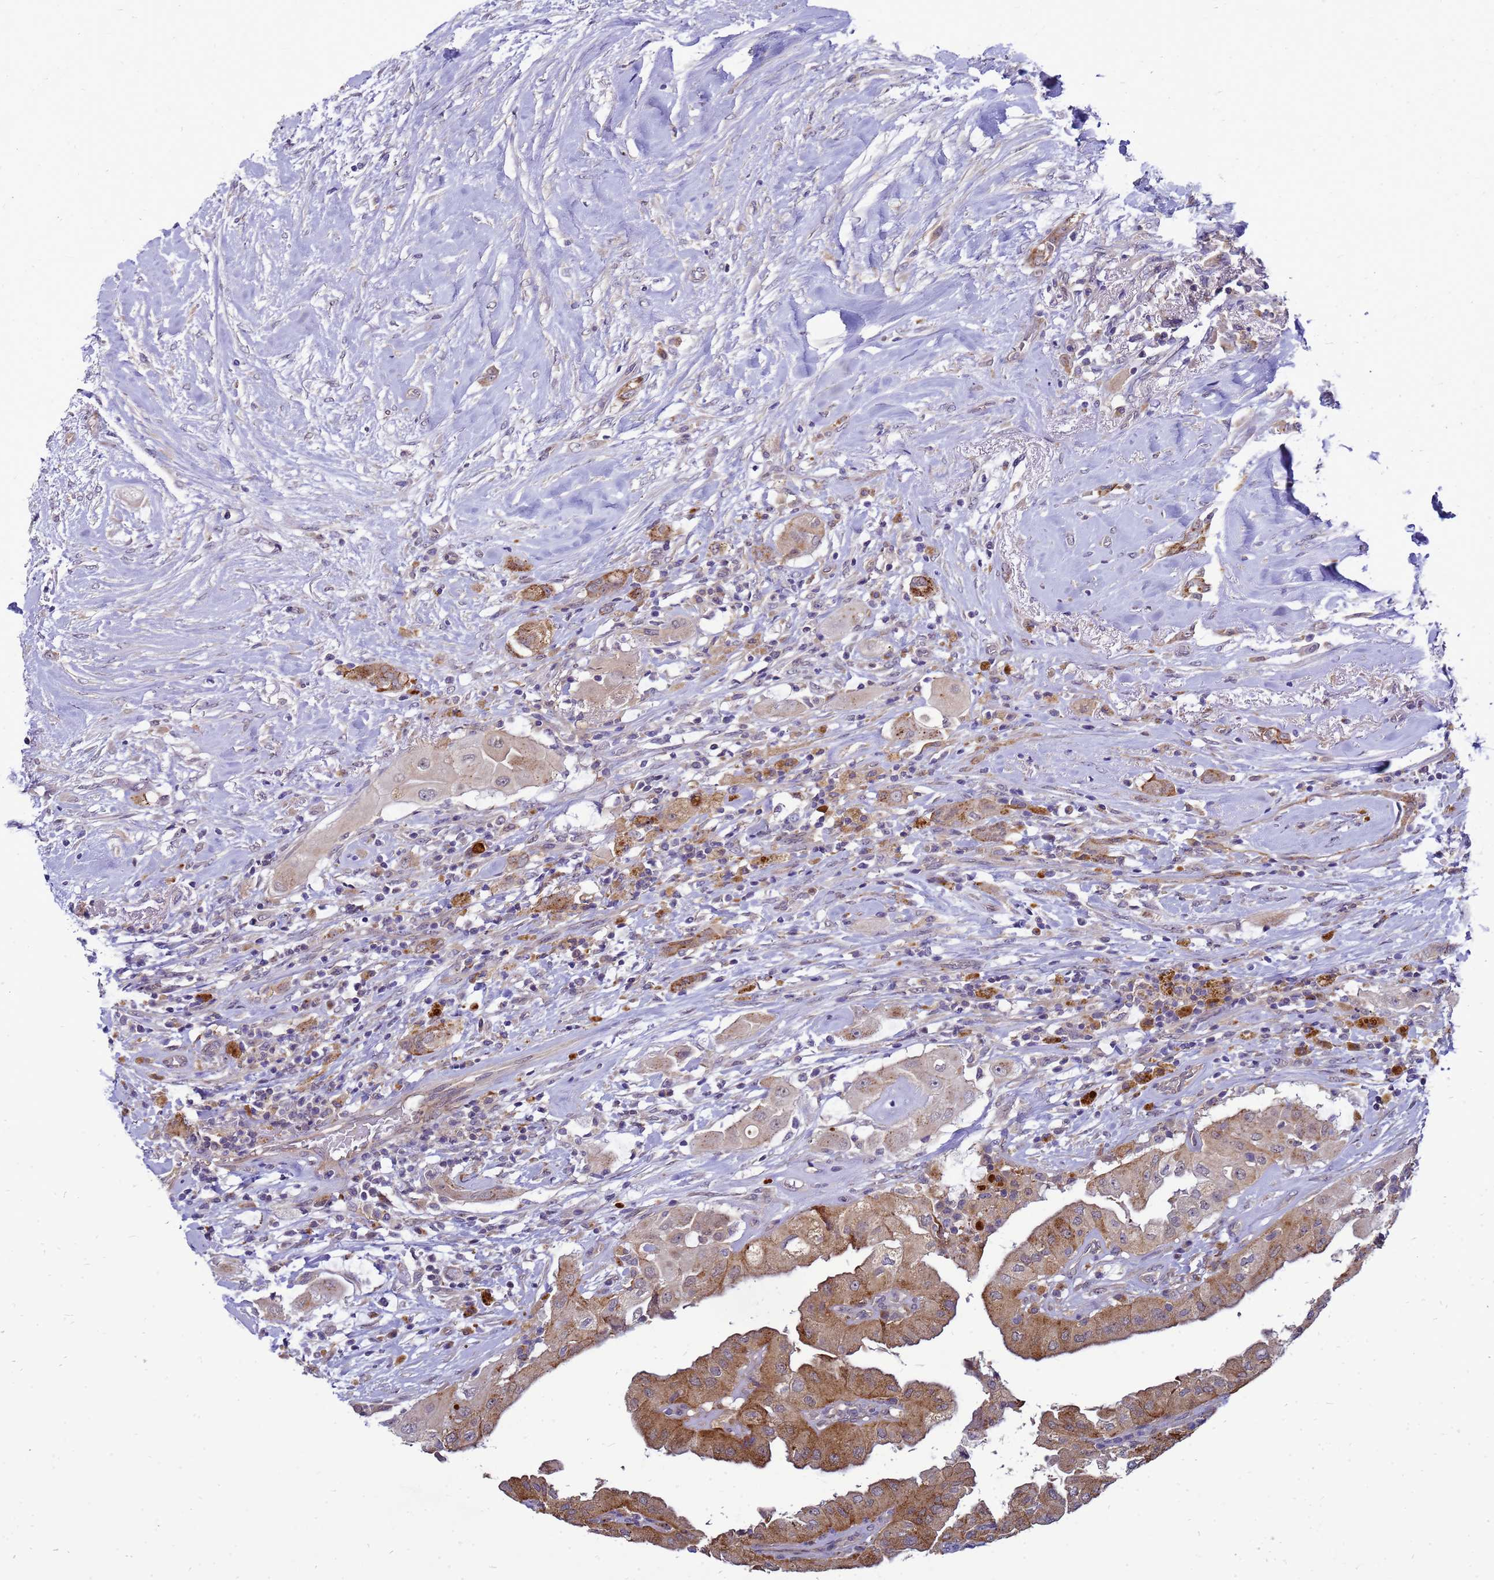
{"staining": {"intensity": "moderate", "quantity": ">75%", "location": "cytoplasmic/membranous"}, "tissue": "thyroid cancer", "cell_type": "Tumor cells", "image_type": "cancer", "snomed": [{"axis": "morphology", "description": "Papillary adenocarcinoma, NOS"}, {"axis": "topography", "description": "Thyroid gland"}], "caption": "Thyroid cancer was stained to show a protein in brown. There is medium levels of moderate cytoplasmic/membranous positivity in about >75% of tumor cells.", "gene": "ENOPH1", "patient": {"sex": "female", "age": 59}}